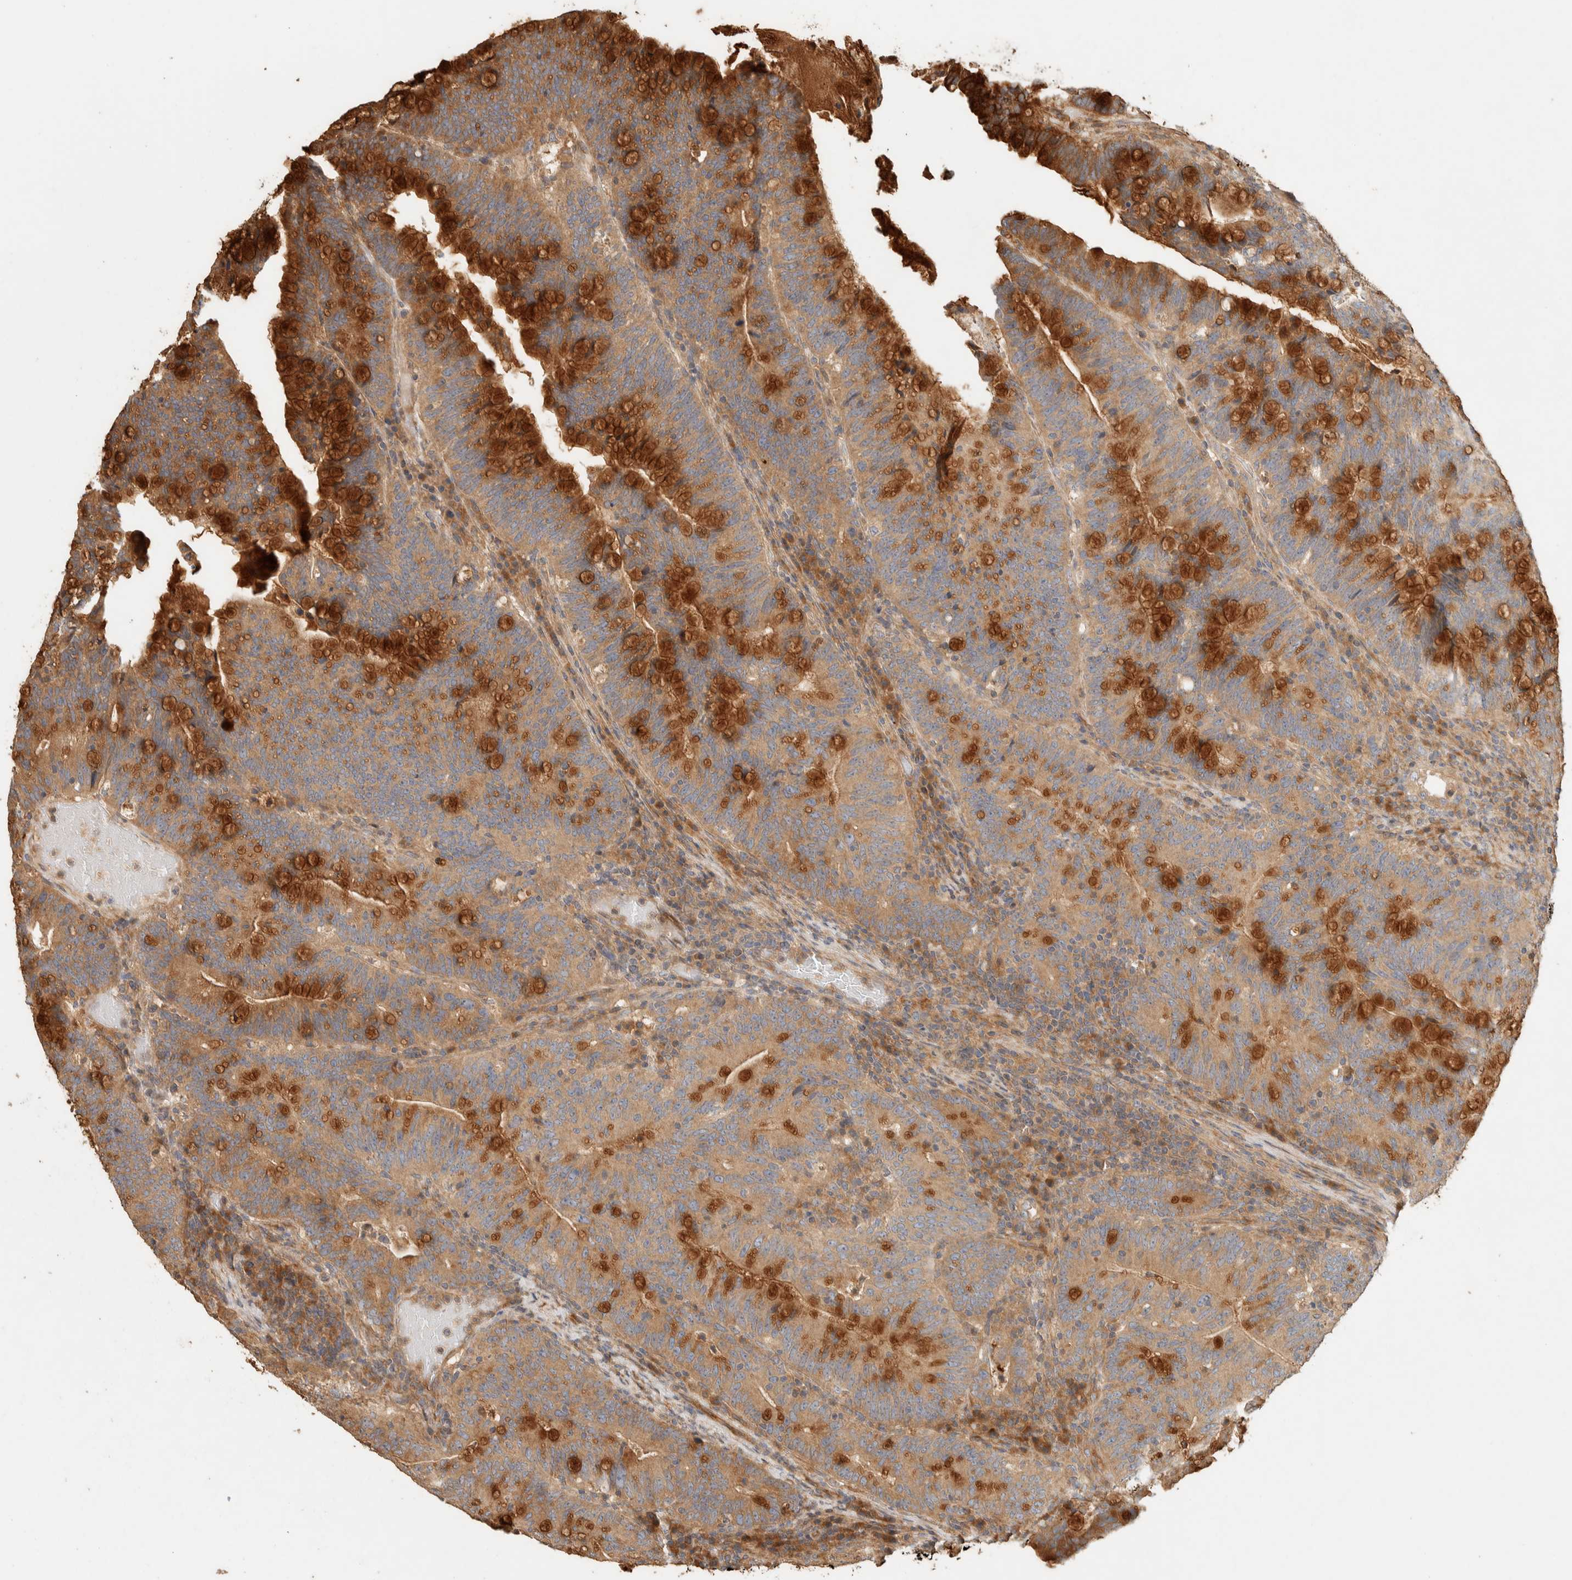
{"staining": {"intensity": "moderate", "quantity": ">75%", "location": "cytoplasmic/membranous"}, "tissue": "colorectal cancer", "cell_type": "Tumor cells", "image_type": "cancer", "snomed": [{"axis": "morphology", "description": "Adenocarcinoma, NOS"}, {"axis": "topography", "description": "Colon"}], "caption": "A micrograph showing moderate cytoplasmic/membranous expression in about >75% of tumor cells in colorectal cancer (adenocarcinoma), as visualized by brown immunohistochemical staining.", "gene": "EXOC7", "patient": {"sex": "female", "age": 66}}